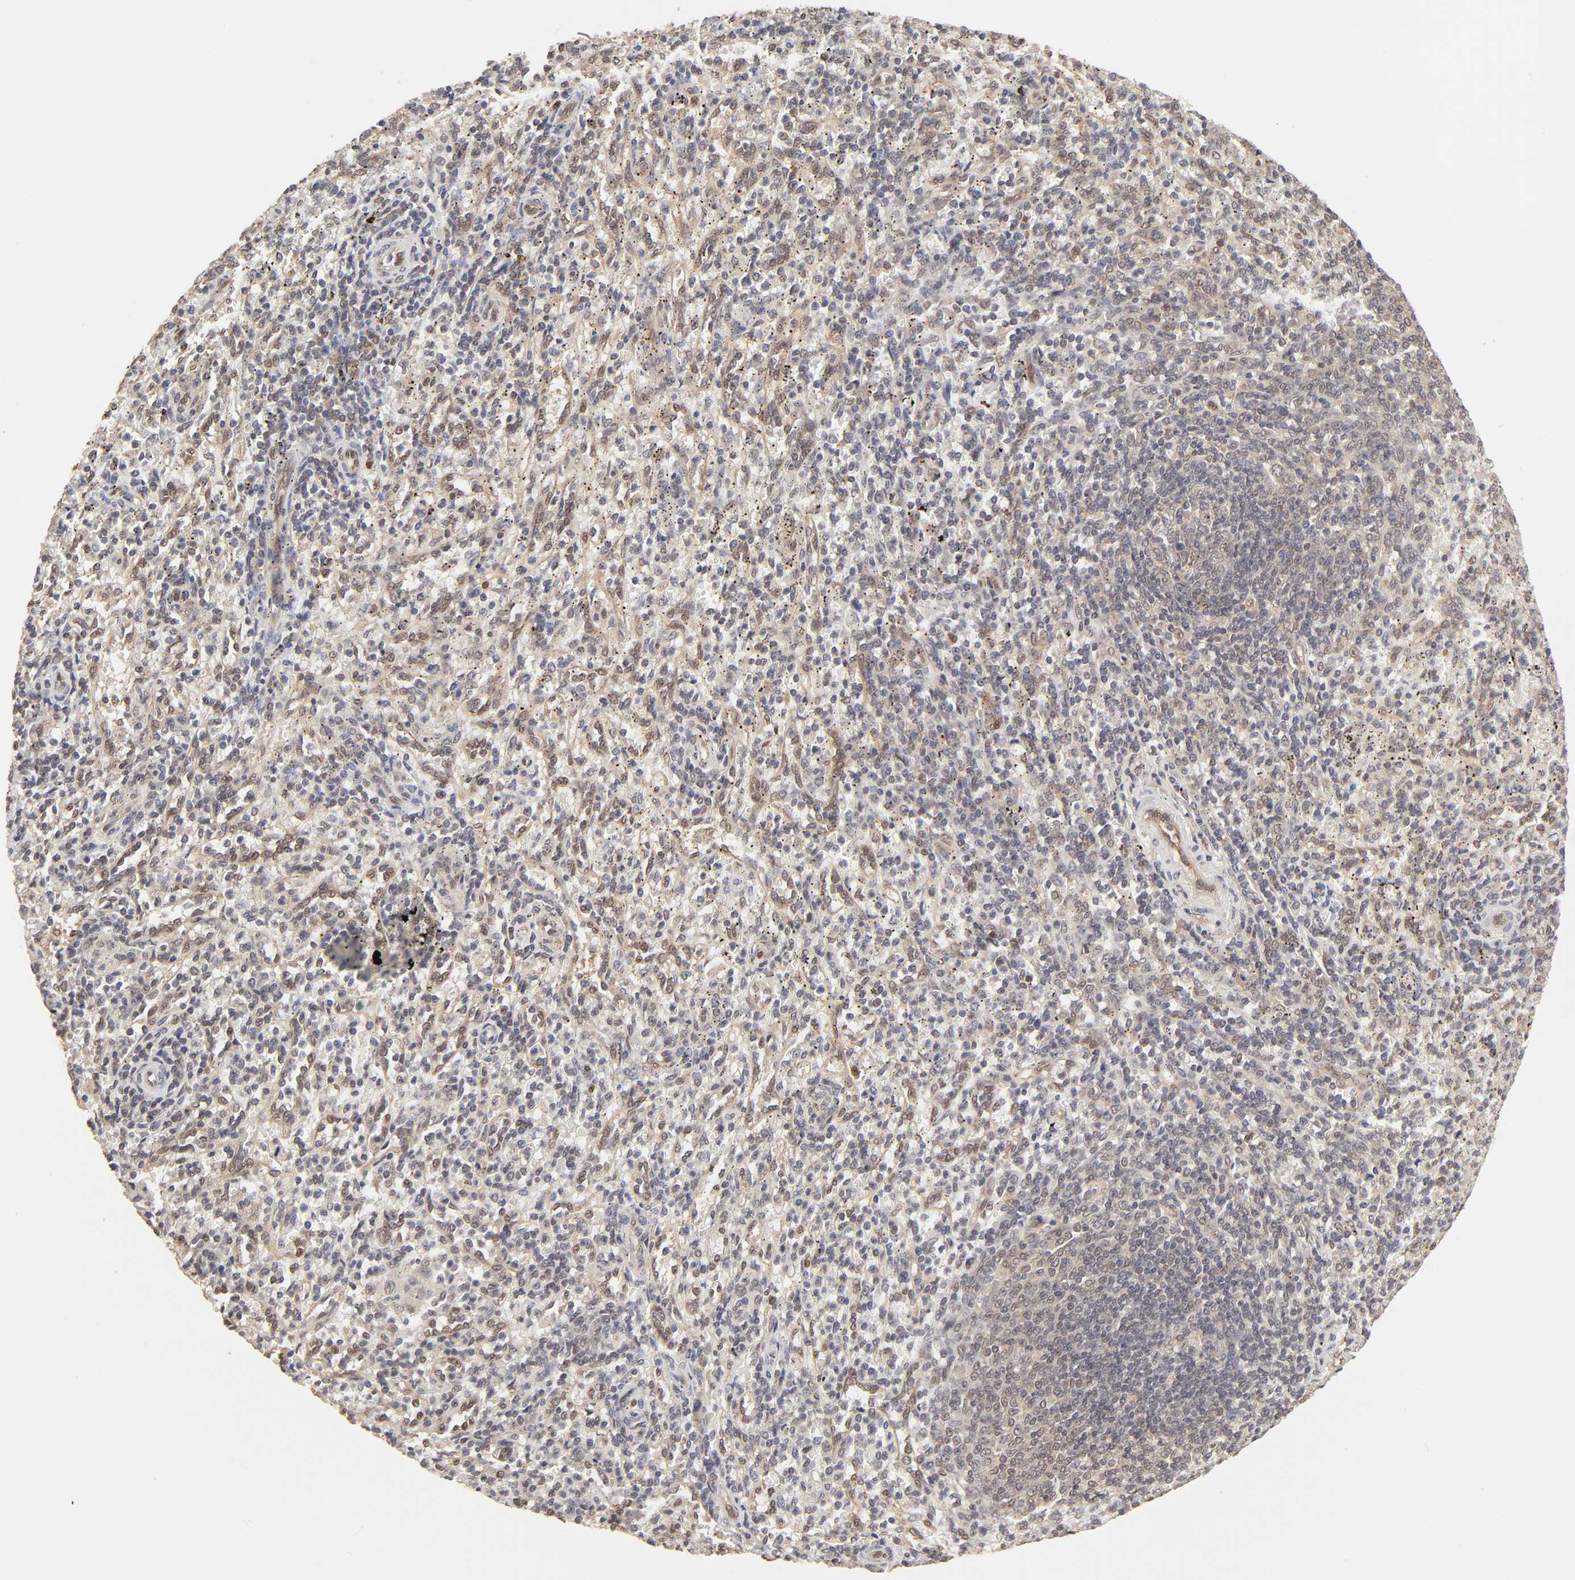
{"staining": {"intensity": "moderate", "quantity": "25%-75%", "location": "cytoplasmic/membranous"}, "tissue": "spleen", "cell_type": "Cells in red pulp", "image_type": "normal", "snomed": [{"axis": "morphology", "description": "Normal tissue, NOS"}, {"axis": "topography", "description": "Spleen"}], "caption": "Spleen was stained to show a protein in brown. There is medium levels of moderate cytoplasmic/membranous expression in about 25%-75% of cells in red pulp. (IHC, brightfield microscopy, high magnification).", "gene": "MAPK1", "patient": {"sex": "female", "age": 10}}